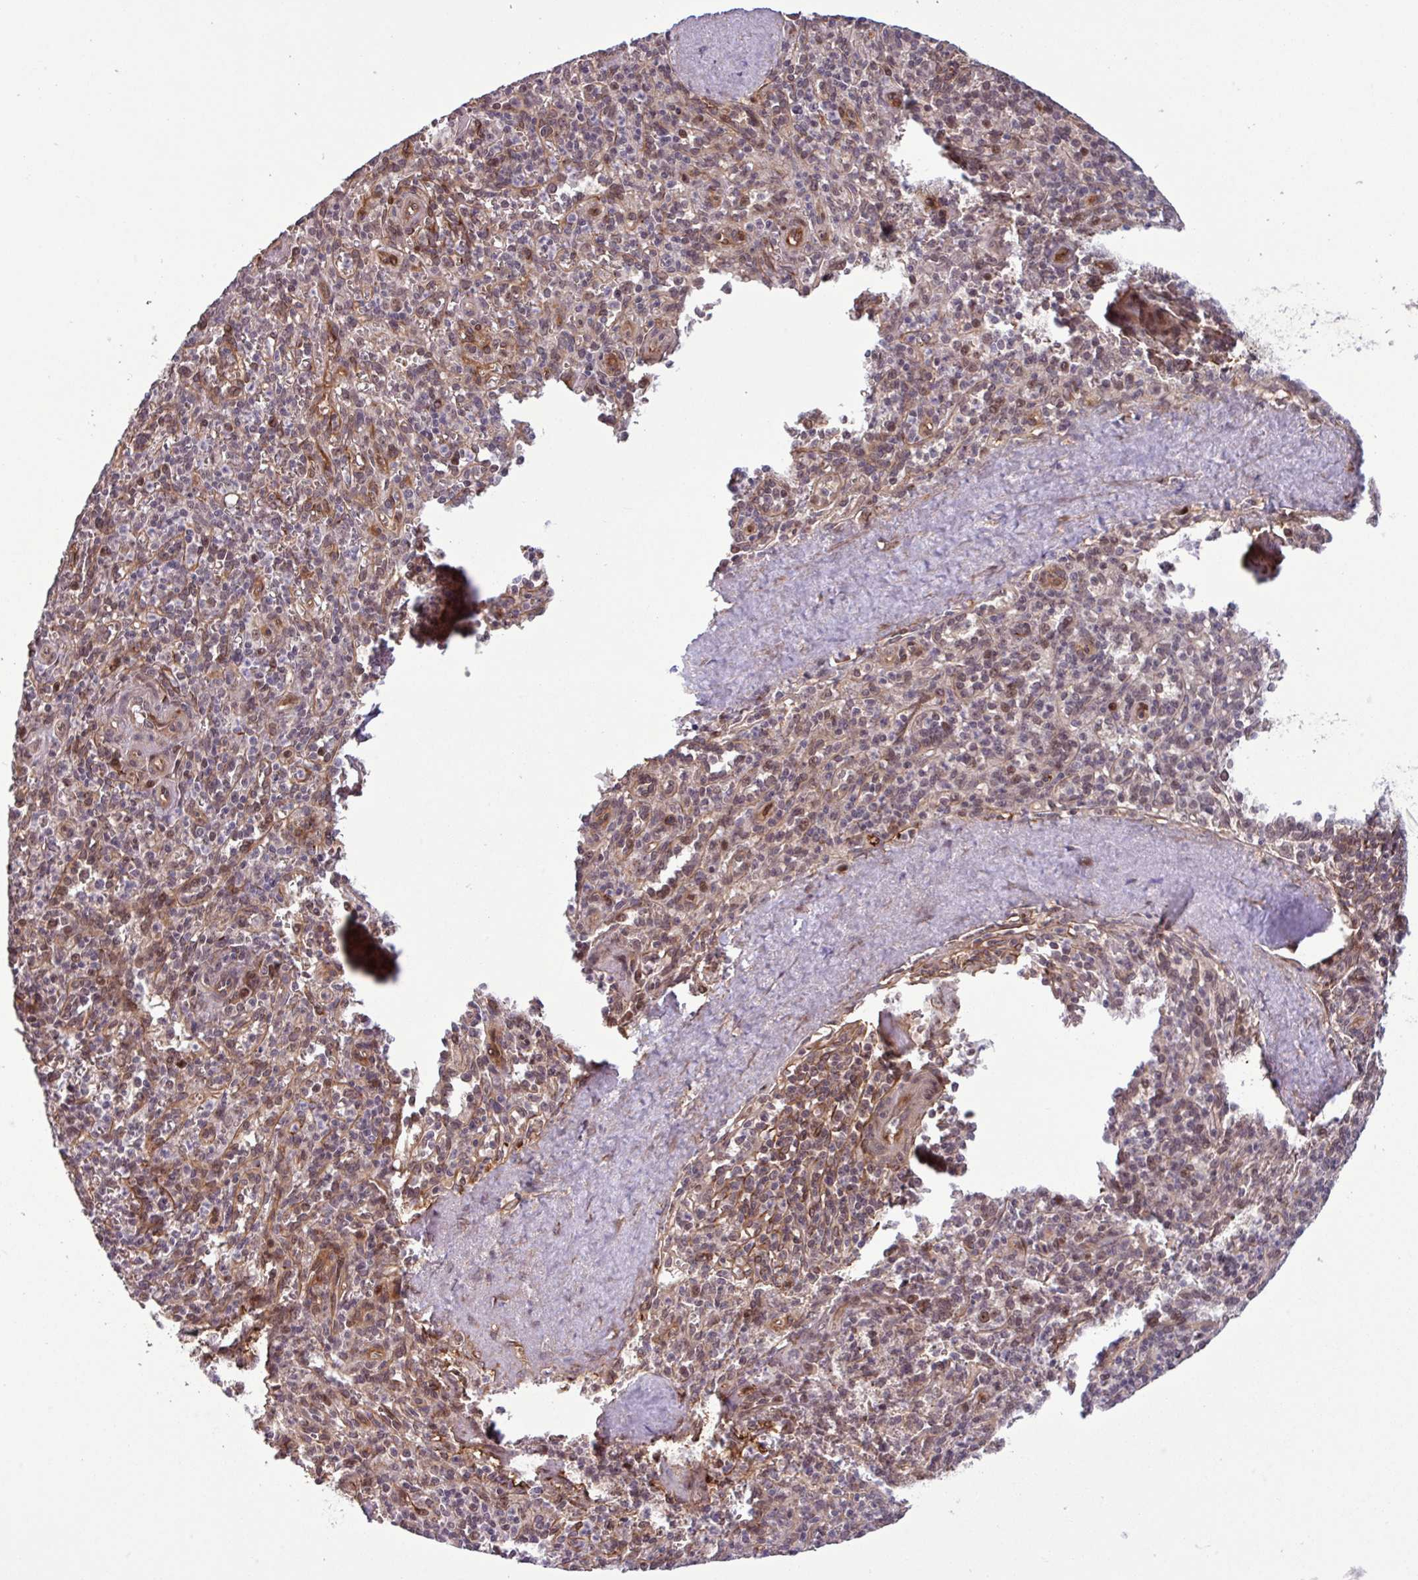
{"staining": {"intensity": "negative", "quantity": "none", "location": "none"}, "tissue": "spleen", "cell_type": "Cells in red pulp", "image_type": "normal", "snomed": [{"axis": "morphology", "description": "Normal tissue, NOS"}, {"axis": "topography", "description": "Spleen"}], "caption": "Spleen was stained to show a protein in brown. There is no significant expression in cells in red pulp. (DAB immunohistochemistry visualized using brightfield microscopy, high magnification).", "gene": "C7orf50", "patient": {"sex": "female", "age": 70}}